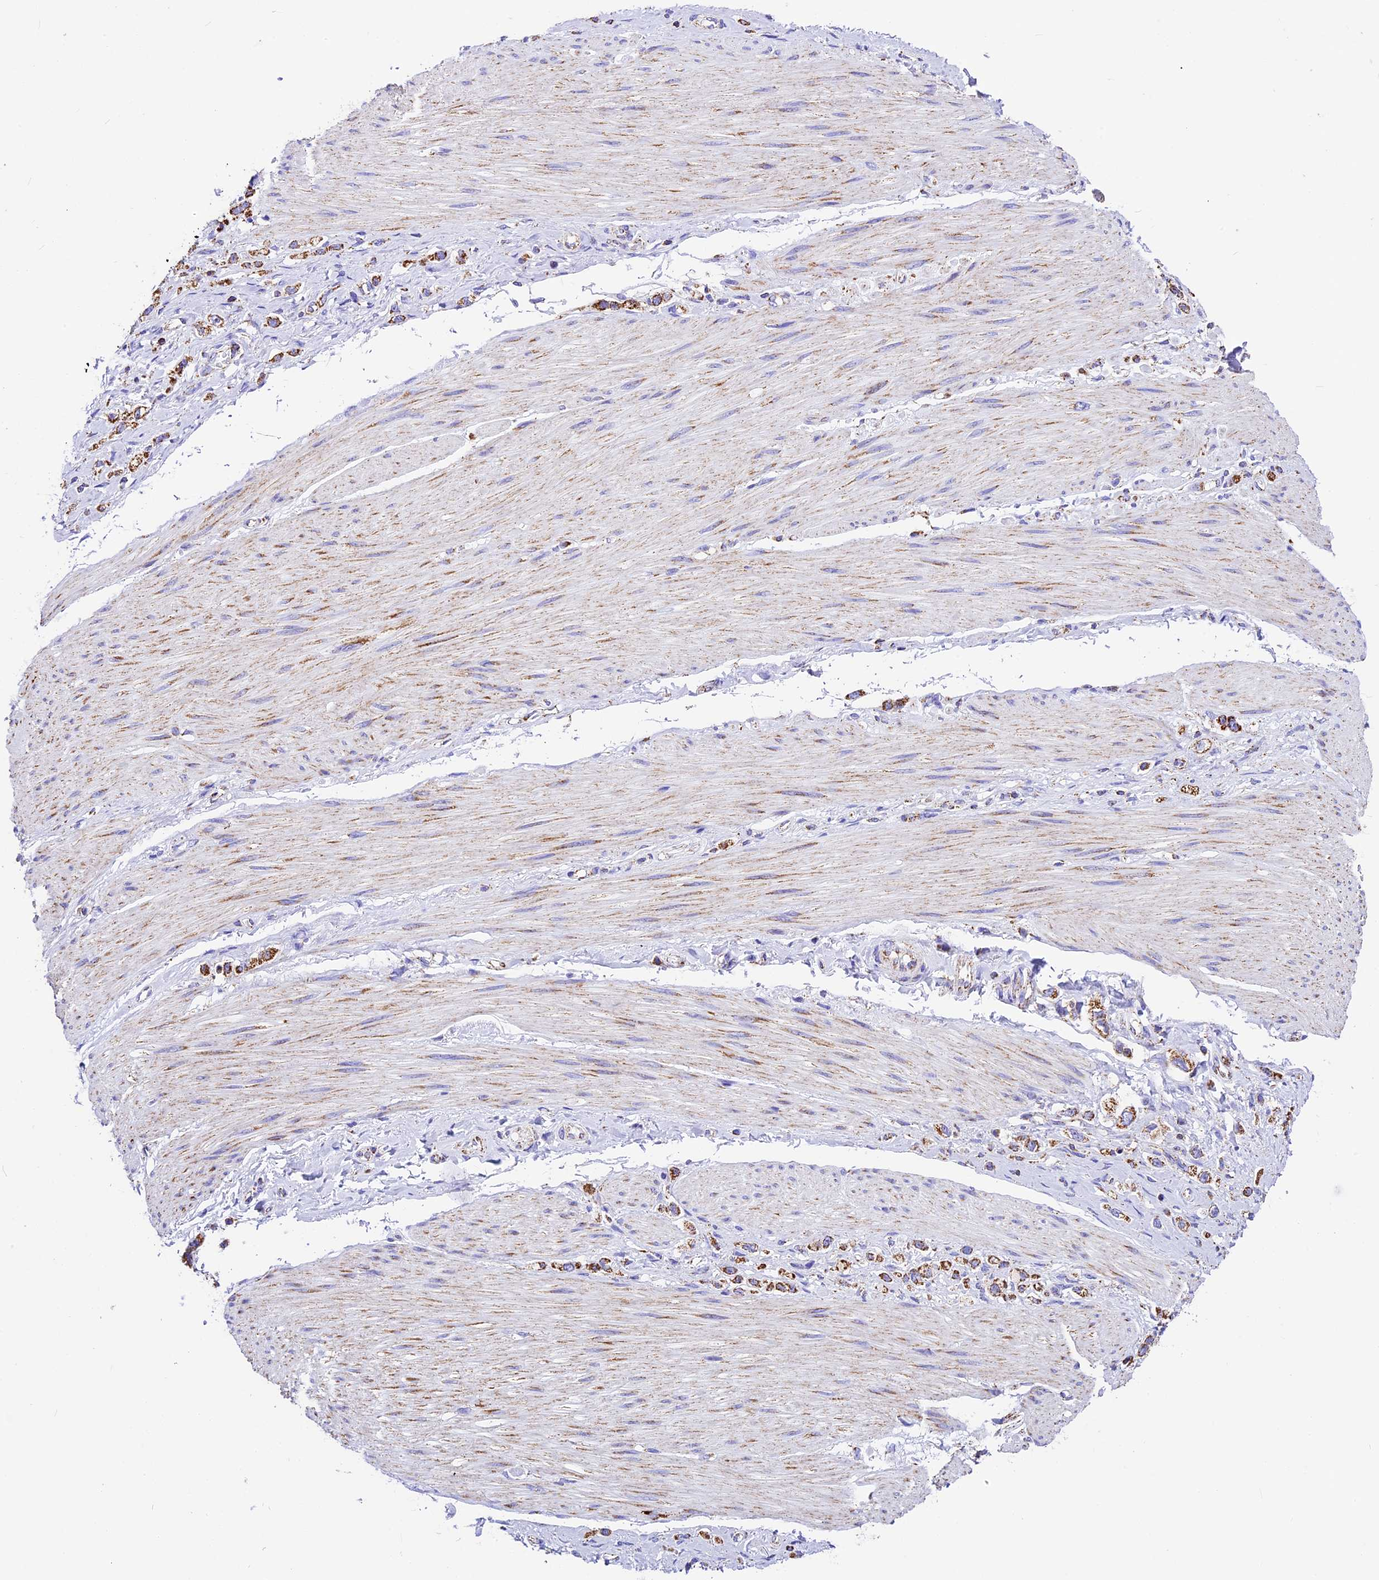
{"staining": {"intensity": "moderate", "quantity": ">75%", "location": "cytoplasmic/membranous"}, "tissue": "stomach cancer", "cell_type": "Tumor cells", "image_type": "cancer", "snomed": [{"axis": "morphology", "description": "Adenocarcinoma, NOS"}, {"axis": "topography", "description": "Stomach"}], "caption": "This image exhibits IHC staining of stomach adenocarcinoma, with medium moderate cytoplasmic/membranous expression in approximately >75% of tumor cells.", "gene": "DCAF5", "patient": {"sex": "female", "age": 65}}